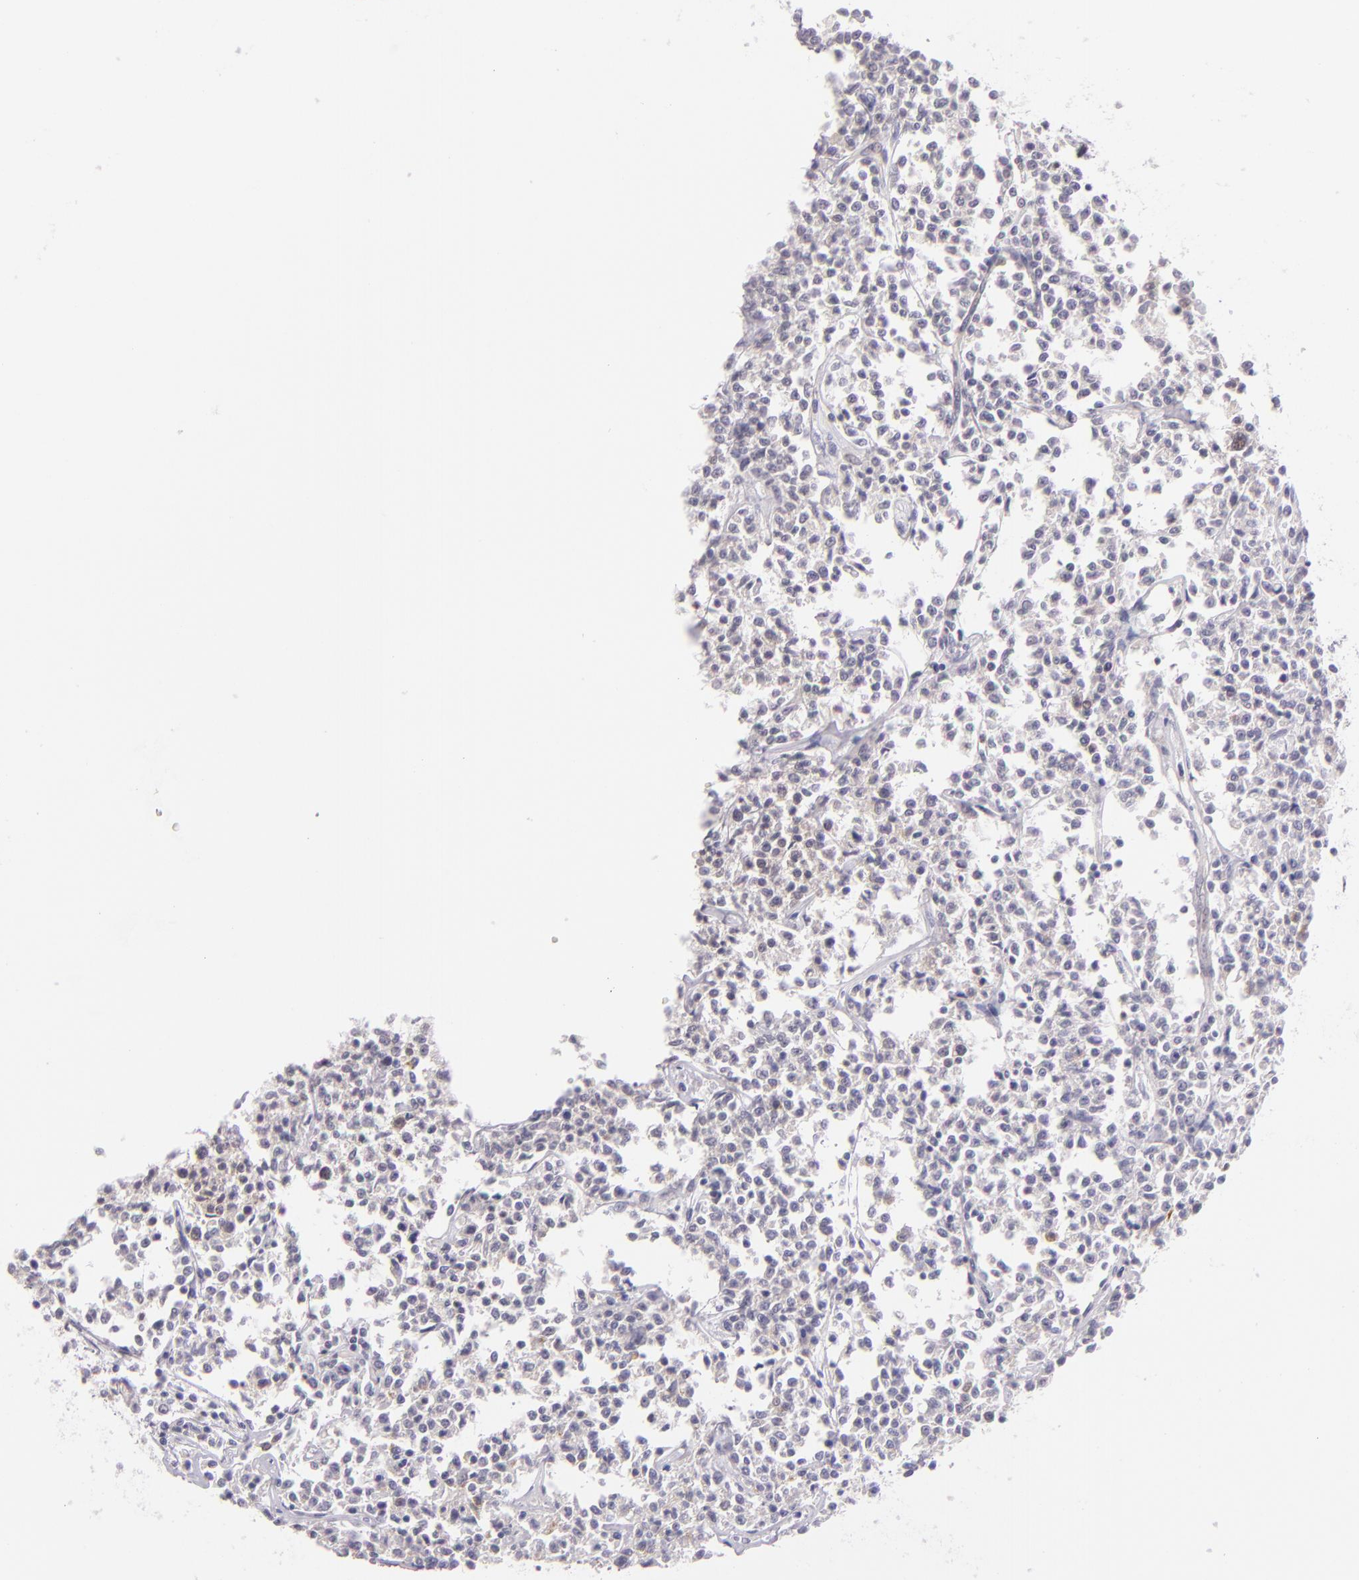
{"staining": {"intensity": "negative", "quantity": "none", "location": "none"}, "tissue": "lymphoma", "cell_type": "Tumor cells", "image_type": "cancer", "snomed": [{"axis": "morphology", "description": "Malignant lymphoma, non-Hodgkin's type, Low grade"}, {"axis": "topography", "description": "Small intestine"}], "caption": "An image of lymphoma stained for a protein reveals no brown staining in tumor cells.", "gene": "CSE1L", "patient": {"sex": "female", "age": 59}}